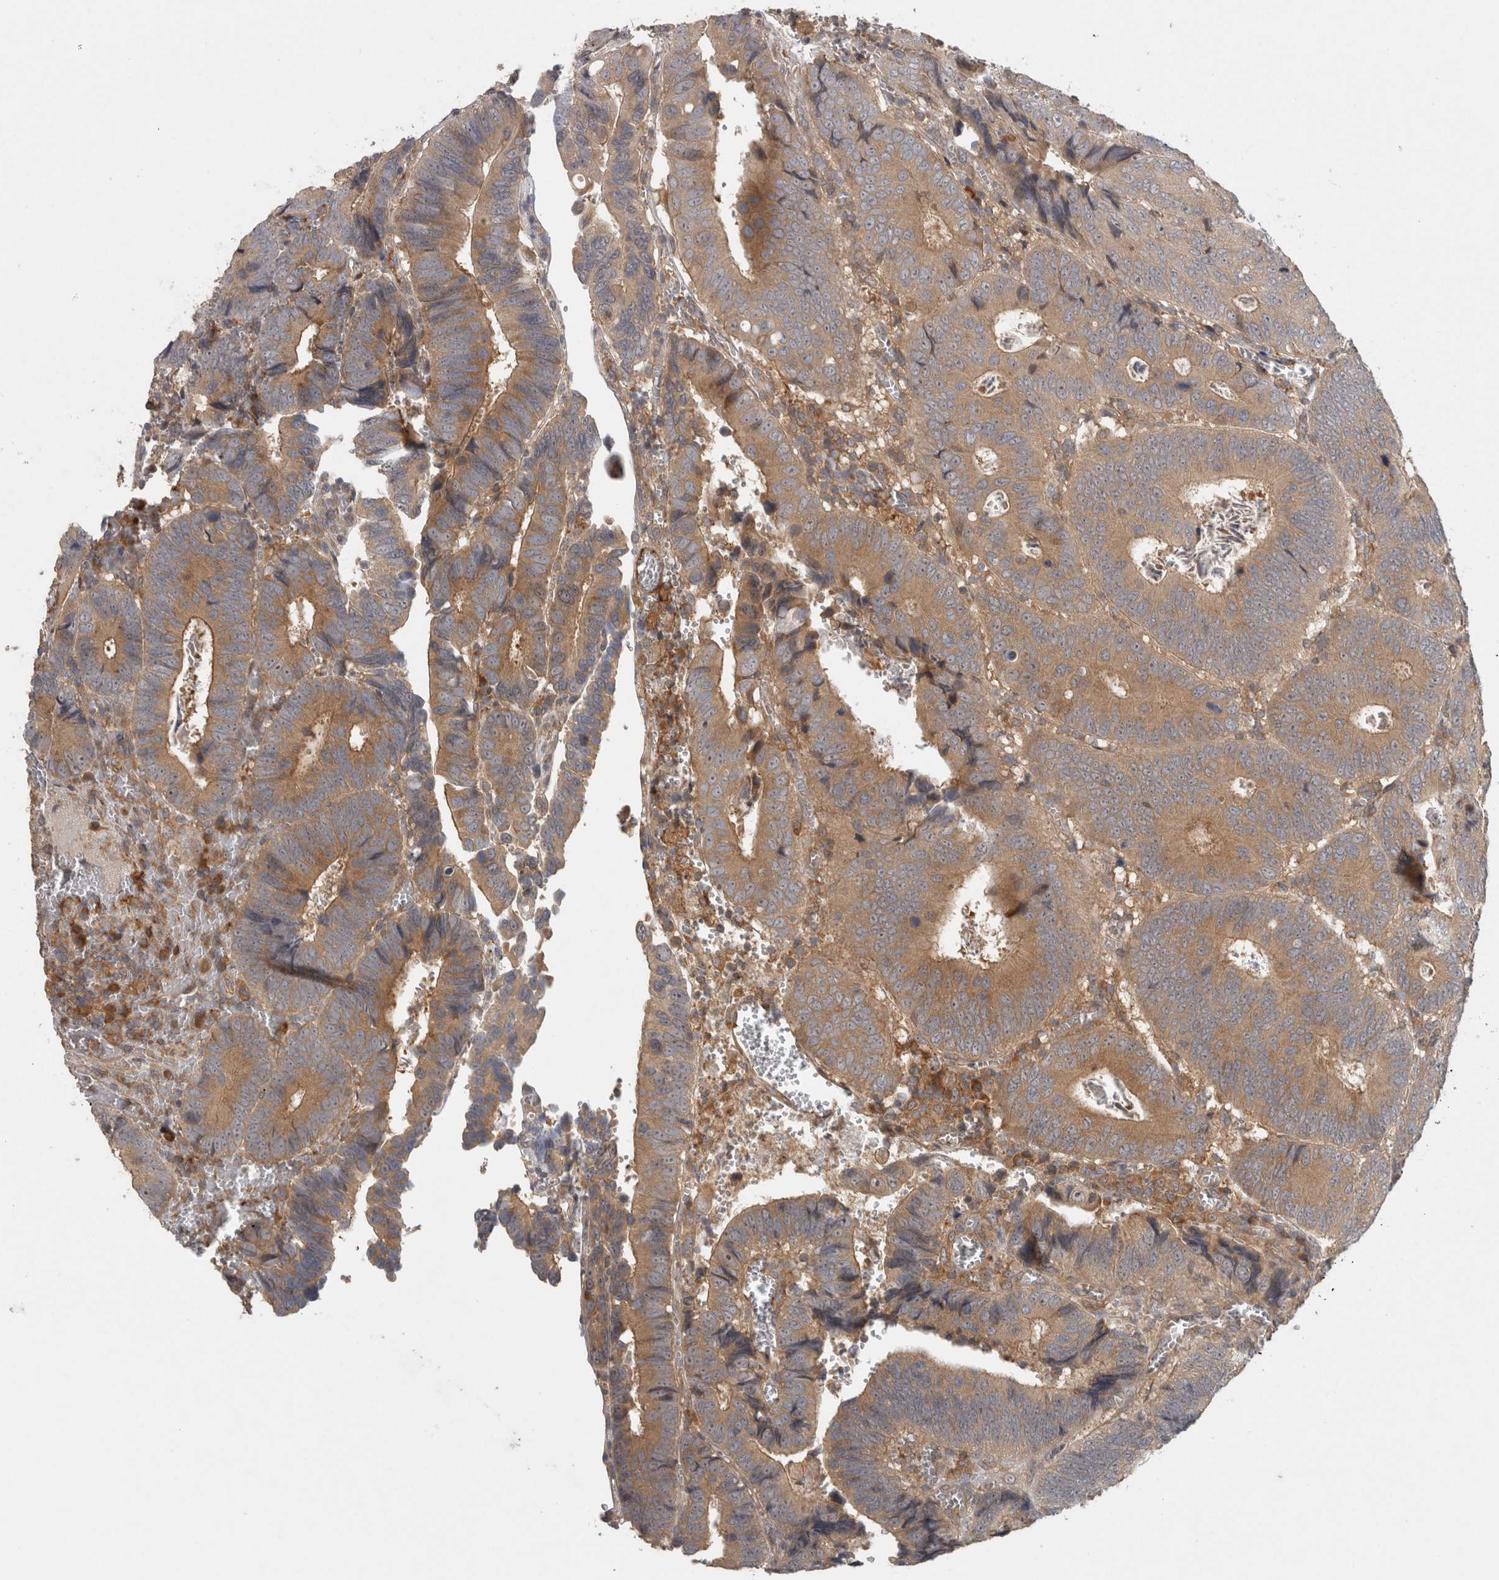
{"staining": {"intensity": "moderate", "quantity": ">75%", "location": "cytoplasmic/membranous"}, "tissue": "colorectal cancer", "cell_type": "Tumor cells", "image_type": "cancer", "snomed": [{"axis": "morphology", "description": "Inflammation, NOS"}, {"axis": "morphology", "description": "Adenocarcinoma, NOS"}, {"axis": "topography", "description": "Colon"}], "caption": "Approximately >75% of tumor cells in adenocarcinoma (colorectal) exhibit moderate cytoplasmic/membranous protein staining as visualized by brown immunohistochemical staining.", "gene": "VEPH1", "patient": {"sex": "male", "age": 72}}